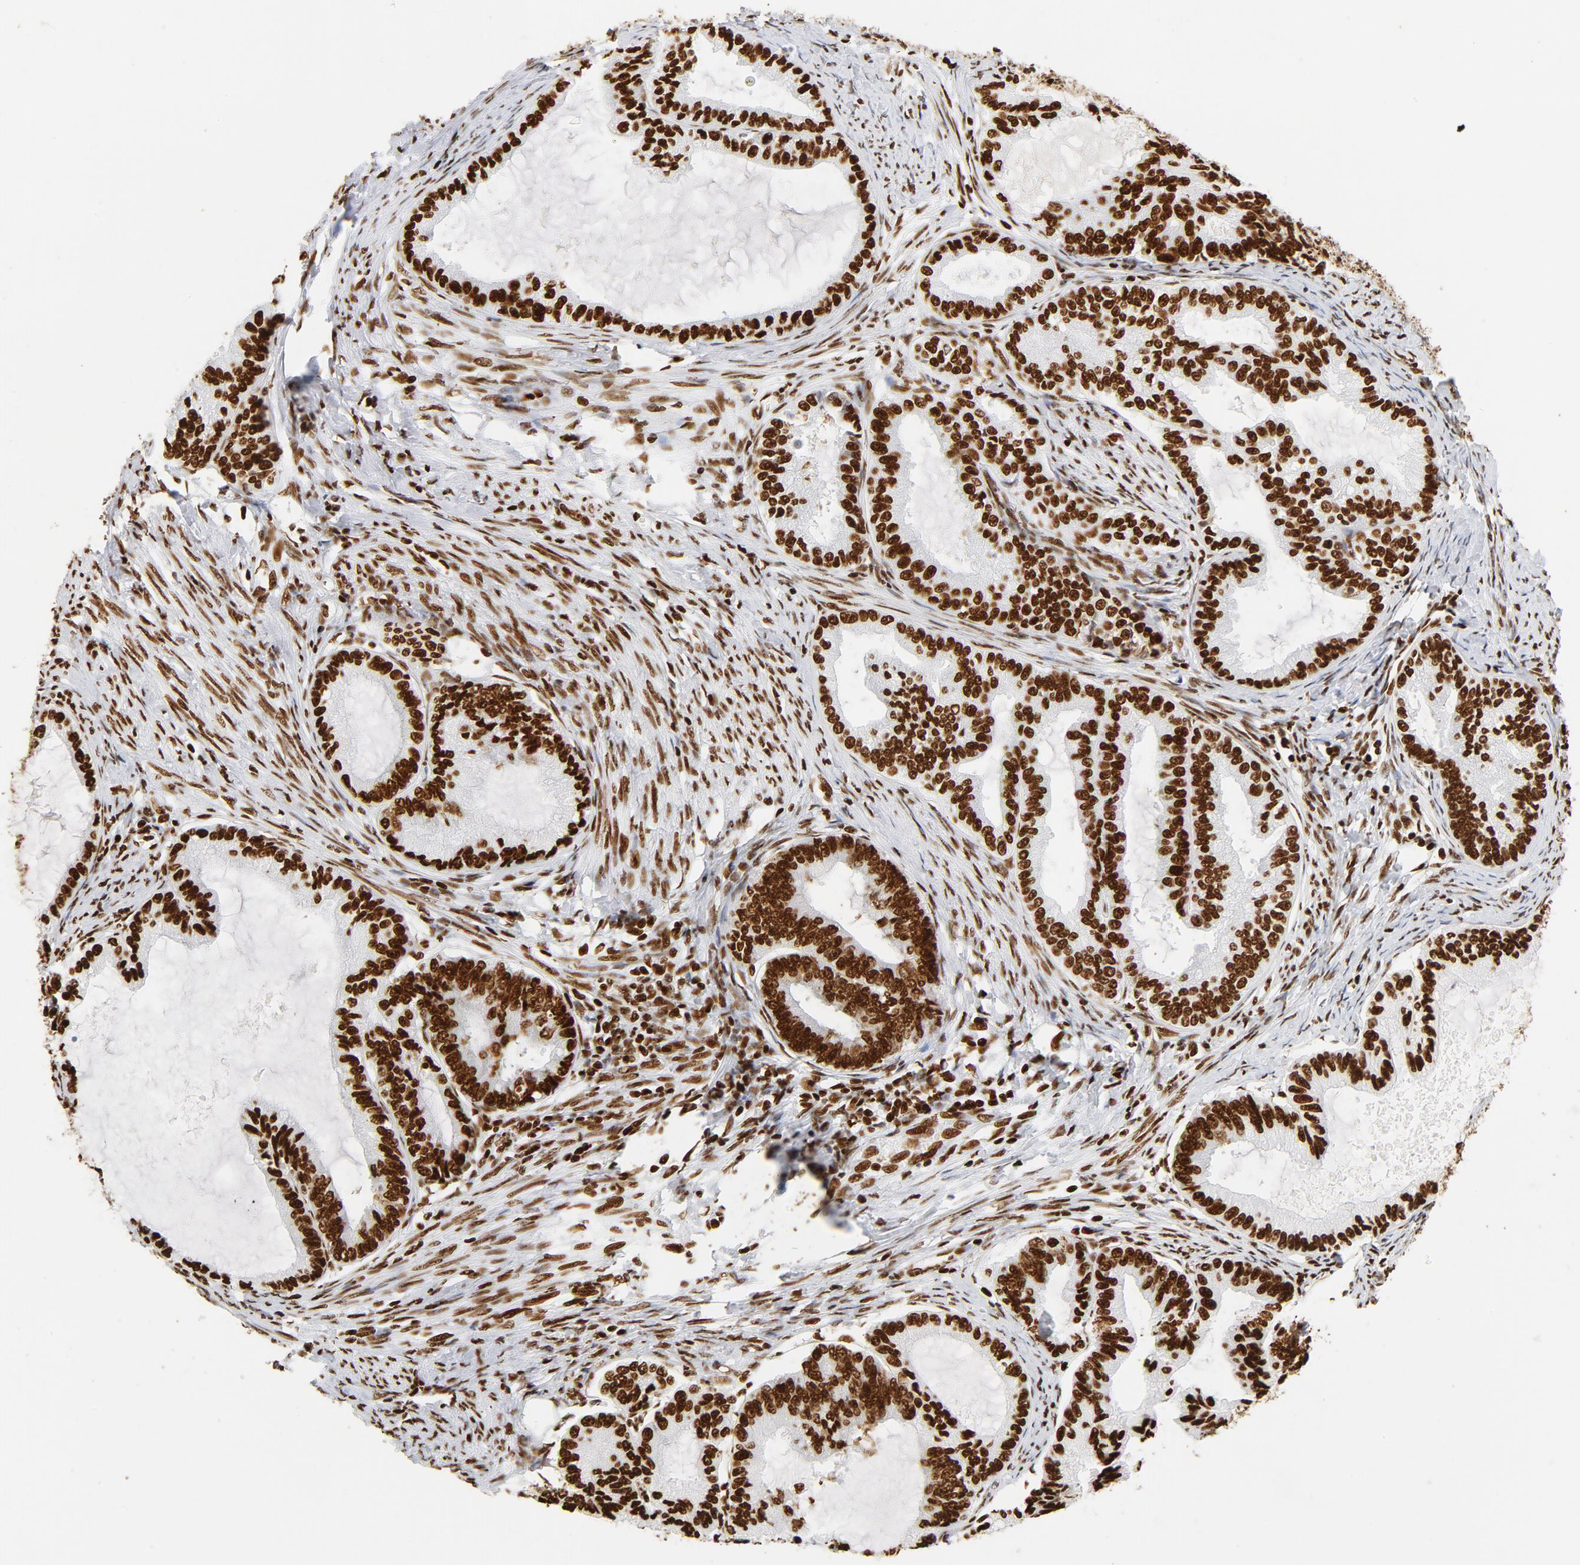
{"staining": {"intensity": "strong", "quantity": ">75%", "location": "nuclear"}, "tissue": "endometrial cancer", "cell_type": "Tumor cells", "image_type": "cancer", "snomed": [{"axis": "morphology", "description": "Adenocarcinoma, NOS"}, {"axis": "topography", "description": "Endometrium"}], "caption": "Protein staining demonstrates strong nuclear staining in about >75% of tumor cells in endometrial cancer. The staining was performed using DAB, with brown indicating positive protein expression. Nuclei are stained blue with hematoxylin.", "gene": "XRCC6", "patient": {"sex": "female", "age": 86}}